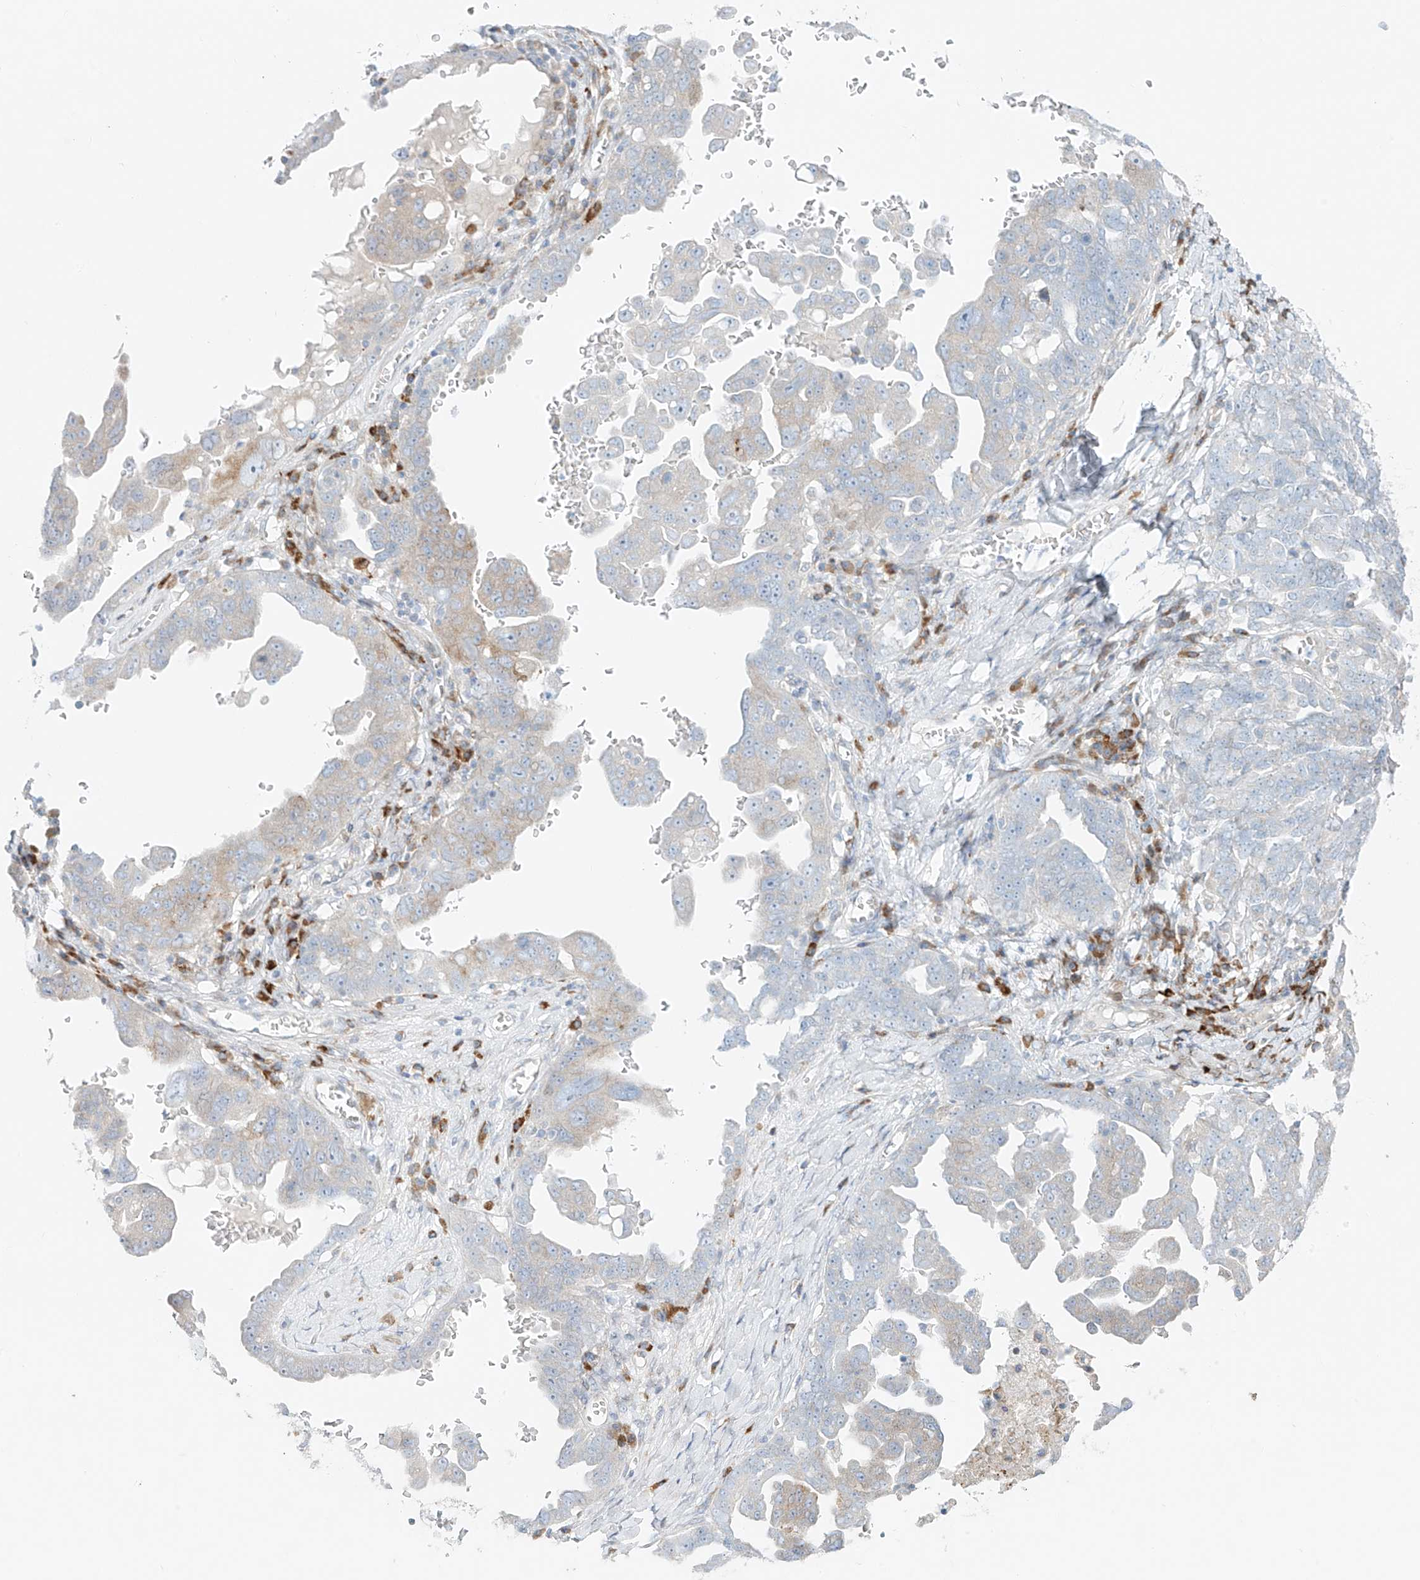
{"staining": {"intensity": "negative", "quantity": "none", "location": "none"}, "tissue": "ovarian cancer", "cell_type": "Tumor cells", "image_type": "cancer", "snomed": [{"axis": "morphology", "description": "Carcinoma, endometroid"}, {"axis": "topography", "description": "Ovary"}], "caption": "Ovarian cancer was stained to show a protein in brown. There is no significant staining in tumor cells. (Immunohistochemistry (ihc), brightfield microscopy, high magnification).", "gene": "EIPR1", "patient": {"sex": "female", "age": 62}}